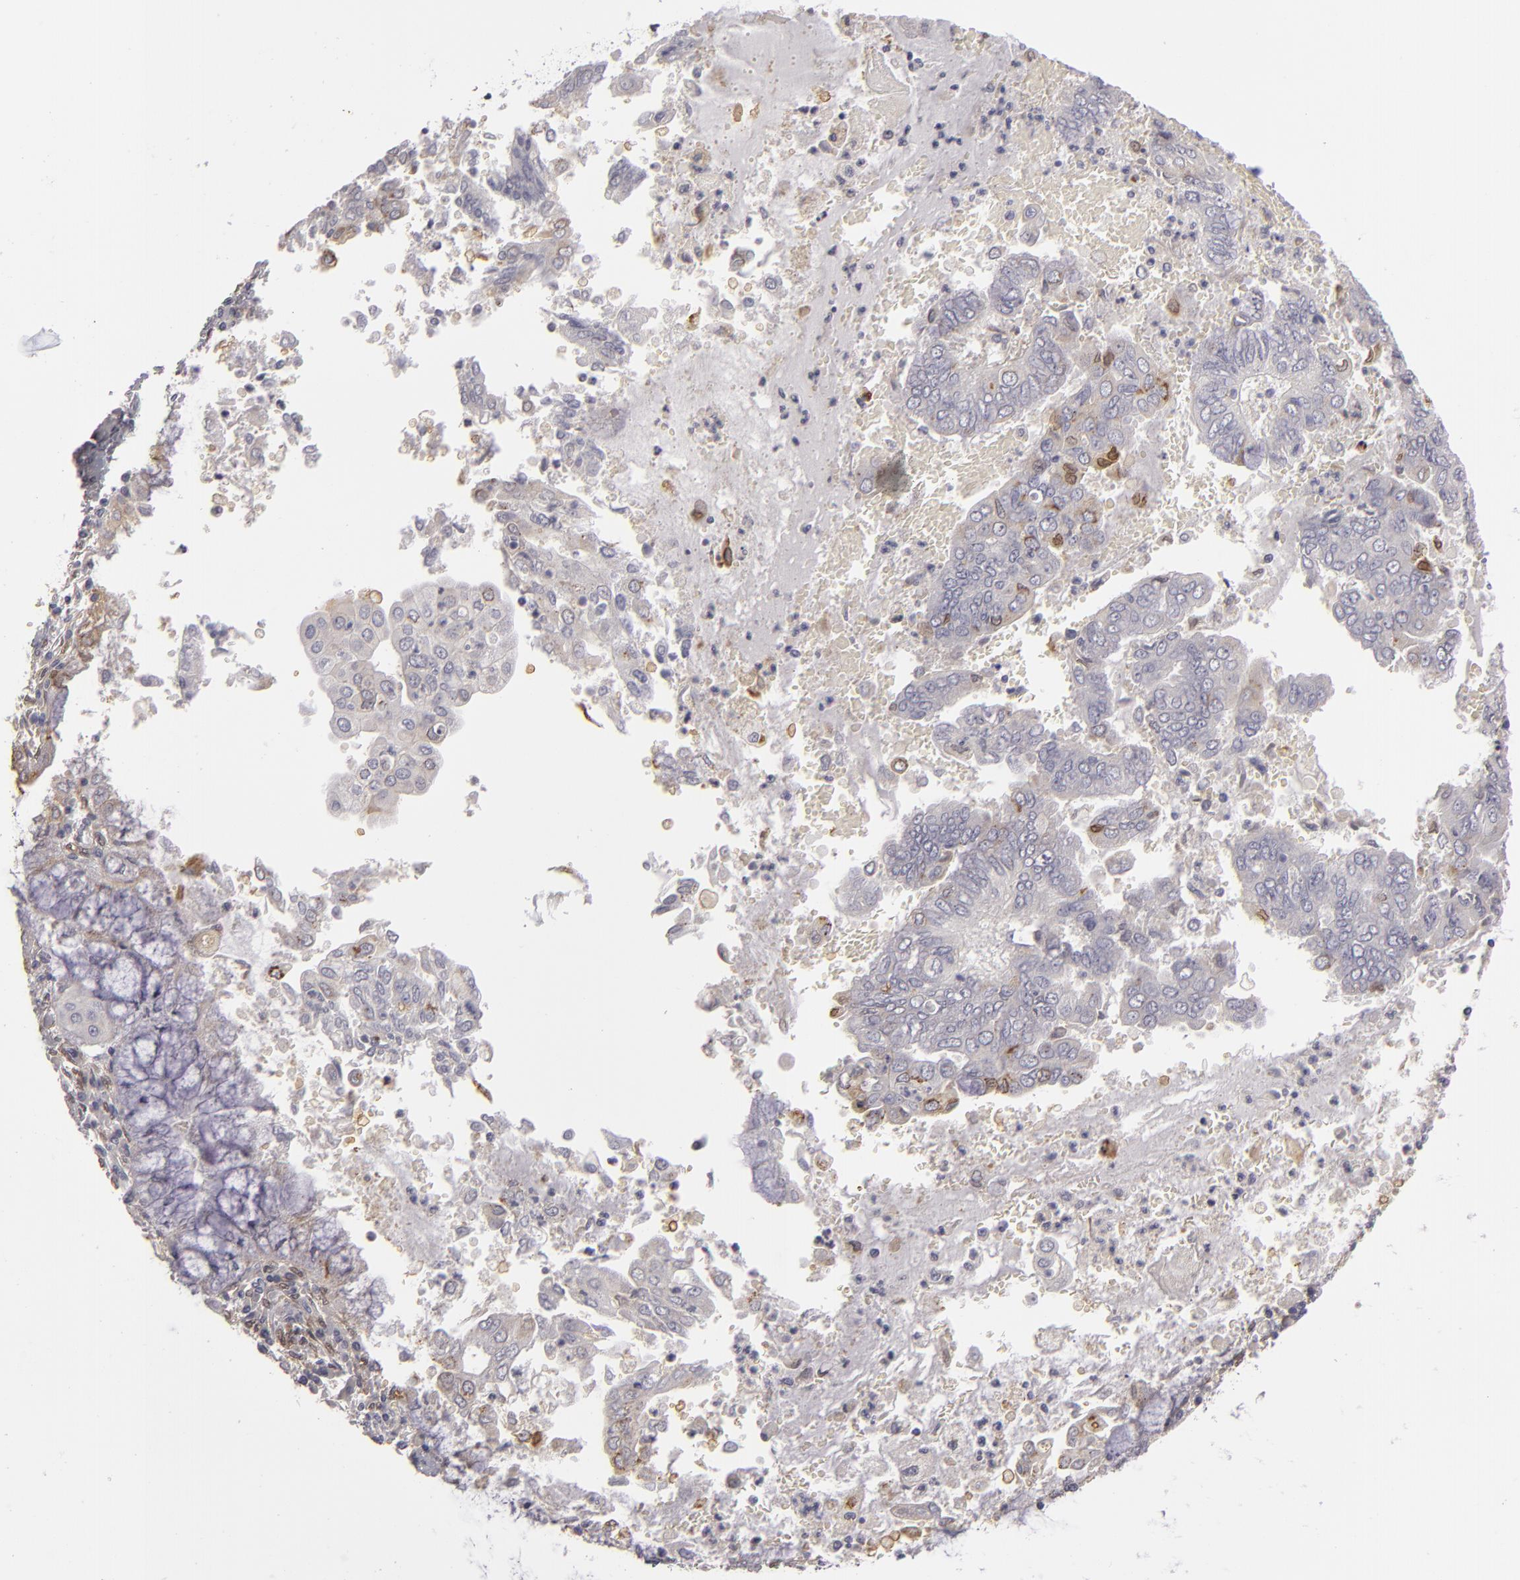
{"staining": {"intensity": "negative", "quantity": "none", "location": "none"}, "tissue": "endometrial cancer", "cell_type": "Tumor cells", "image_type": "cancer", "snomed": [{"axis": "morphology", "description": "Adenocarcinoma, NOS"}, {"axis": "topography", "description": "Endometrium"}], "caption": "Immunohistochemical staining of endometrial cancer (adenocarcinoma) displays no significant expression in tumor cells.", "gene": "EFS", "patient": {"sex": "female", "age": 79}}